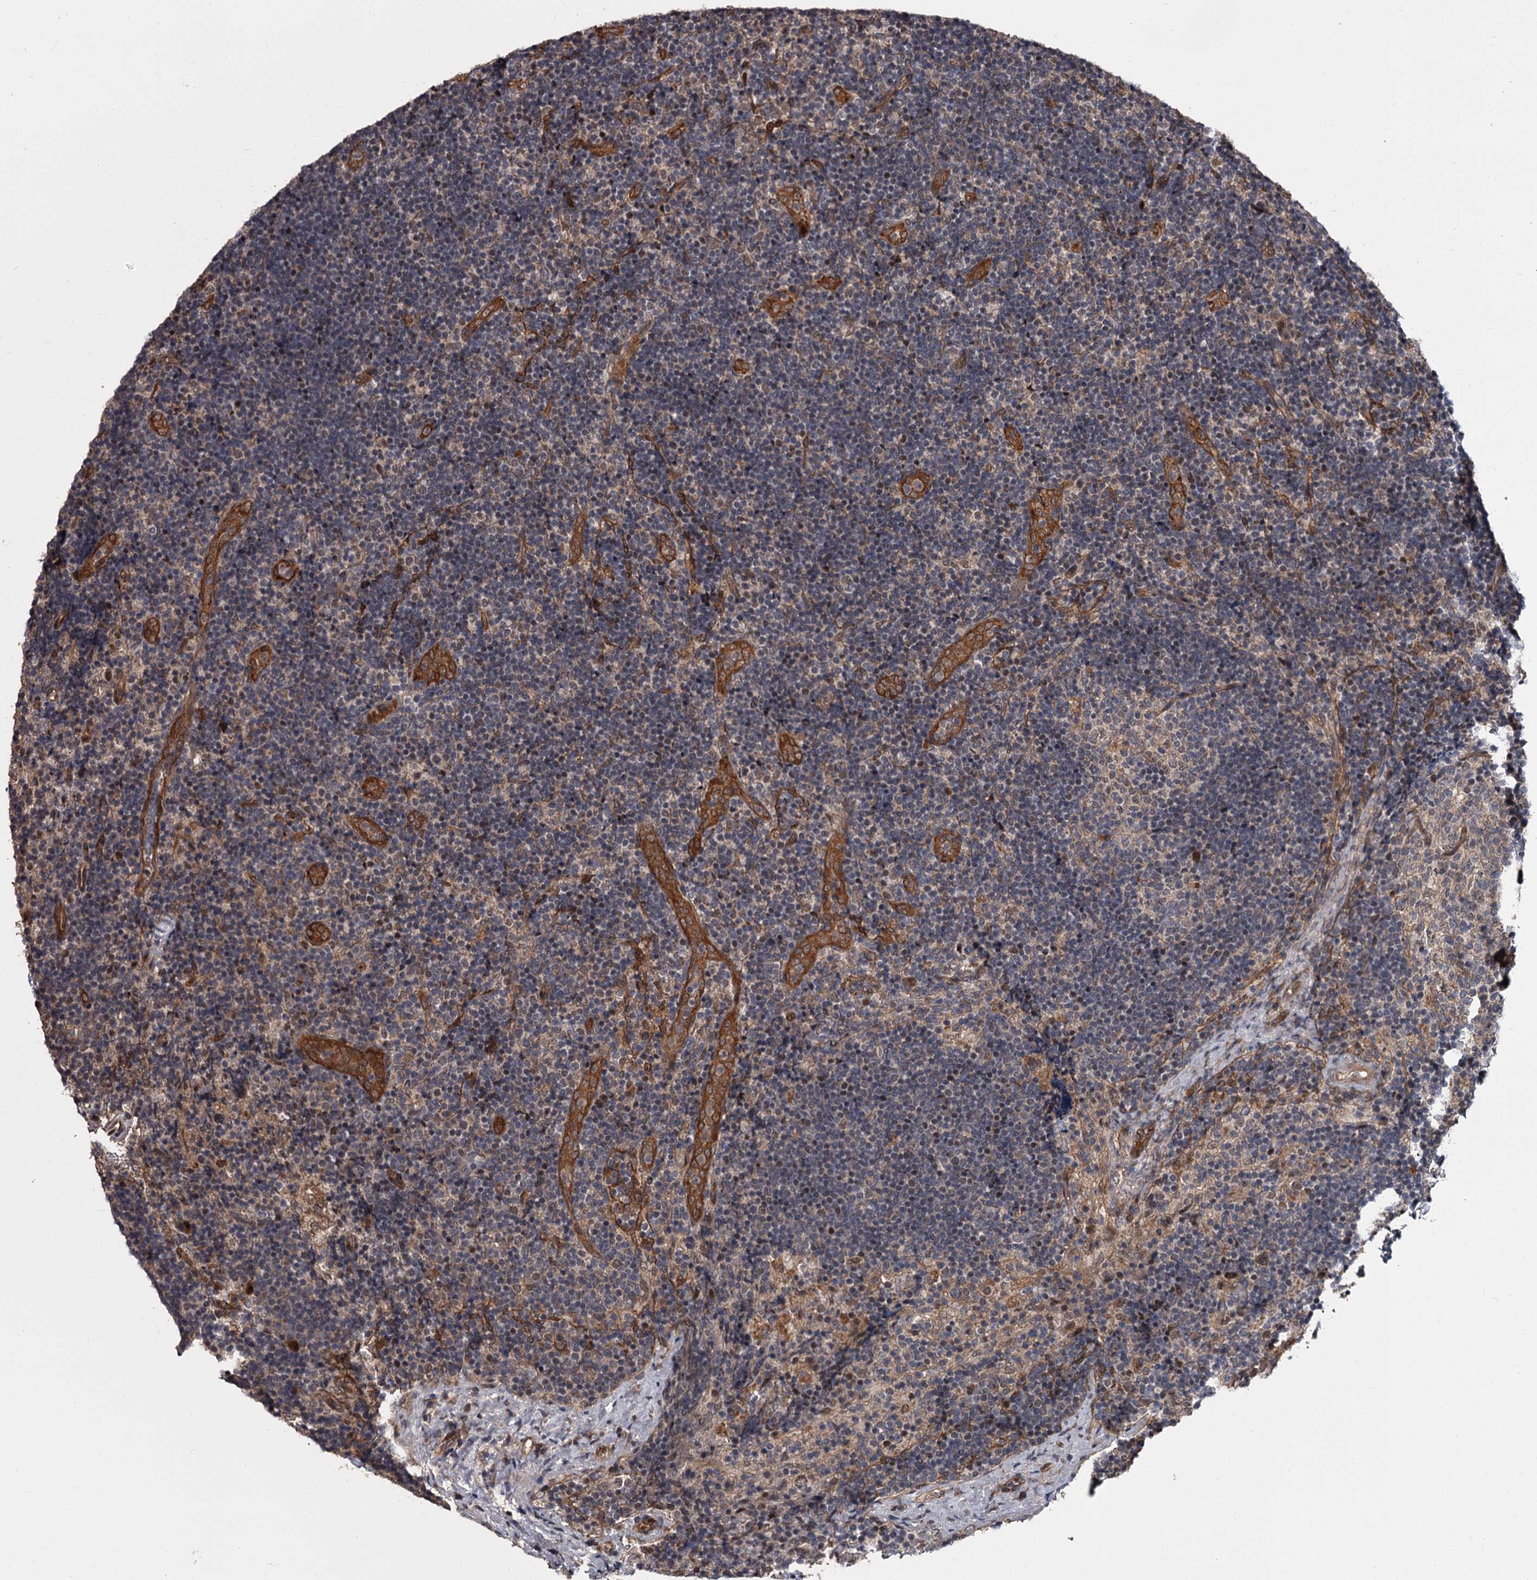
{"staining": {"intensity": "weak", "quantity": "<25%", "location": "cytoplasmic/membranous"}, "tissue": "lymph node", "cell_type": "Non-germinal center cells", "image_type": "normal", "snomed": [{"axis": "morphology", "description": "Normal tissue, NOS"}, {"axis": "topography", "description": "Lymph node"}], "caption": "An immunohistochemistry photomicrograph of benign lymph node is shown. There is no staining in non-germinal center cells of lymph node.", "gene": "CDC42EP2", "patient": {"sex": "female", "age": 22}}